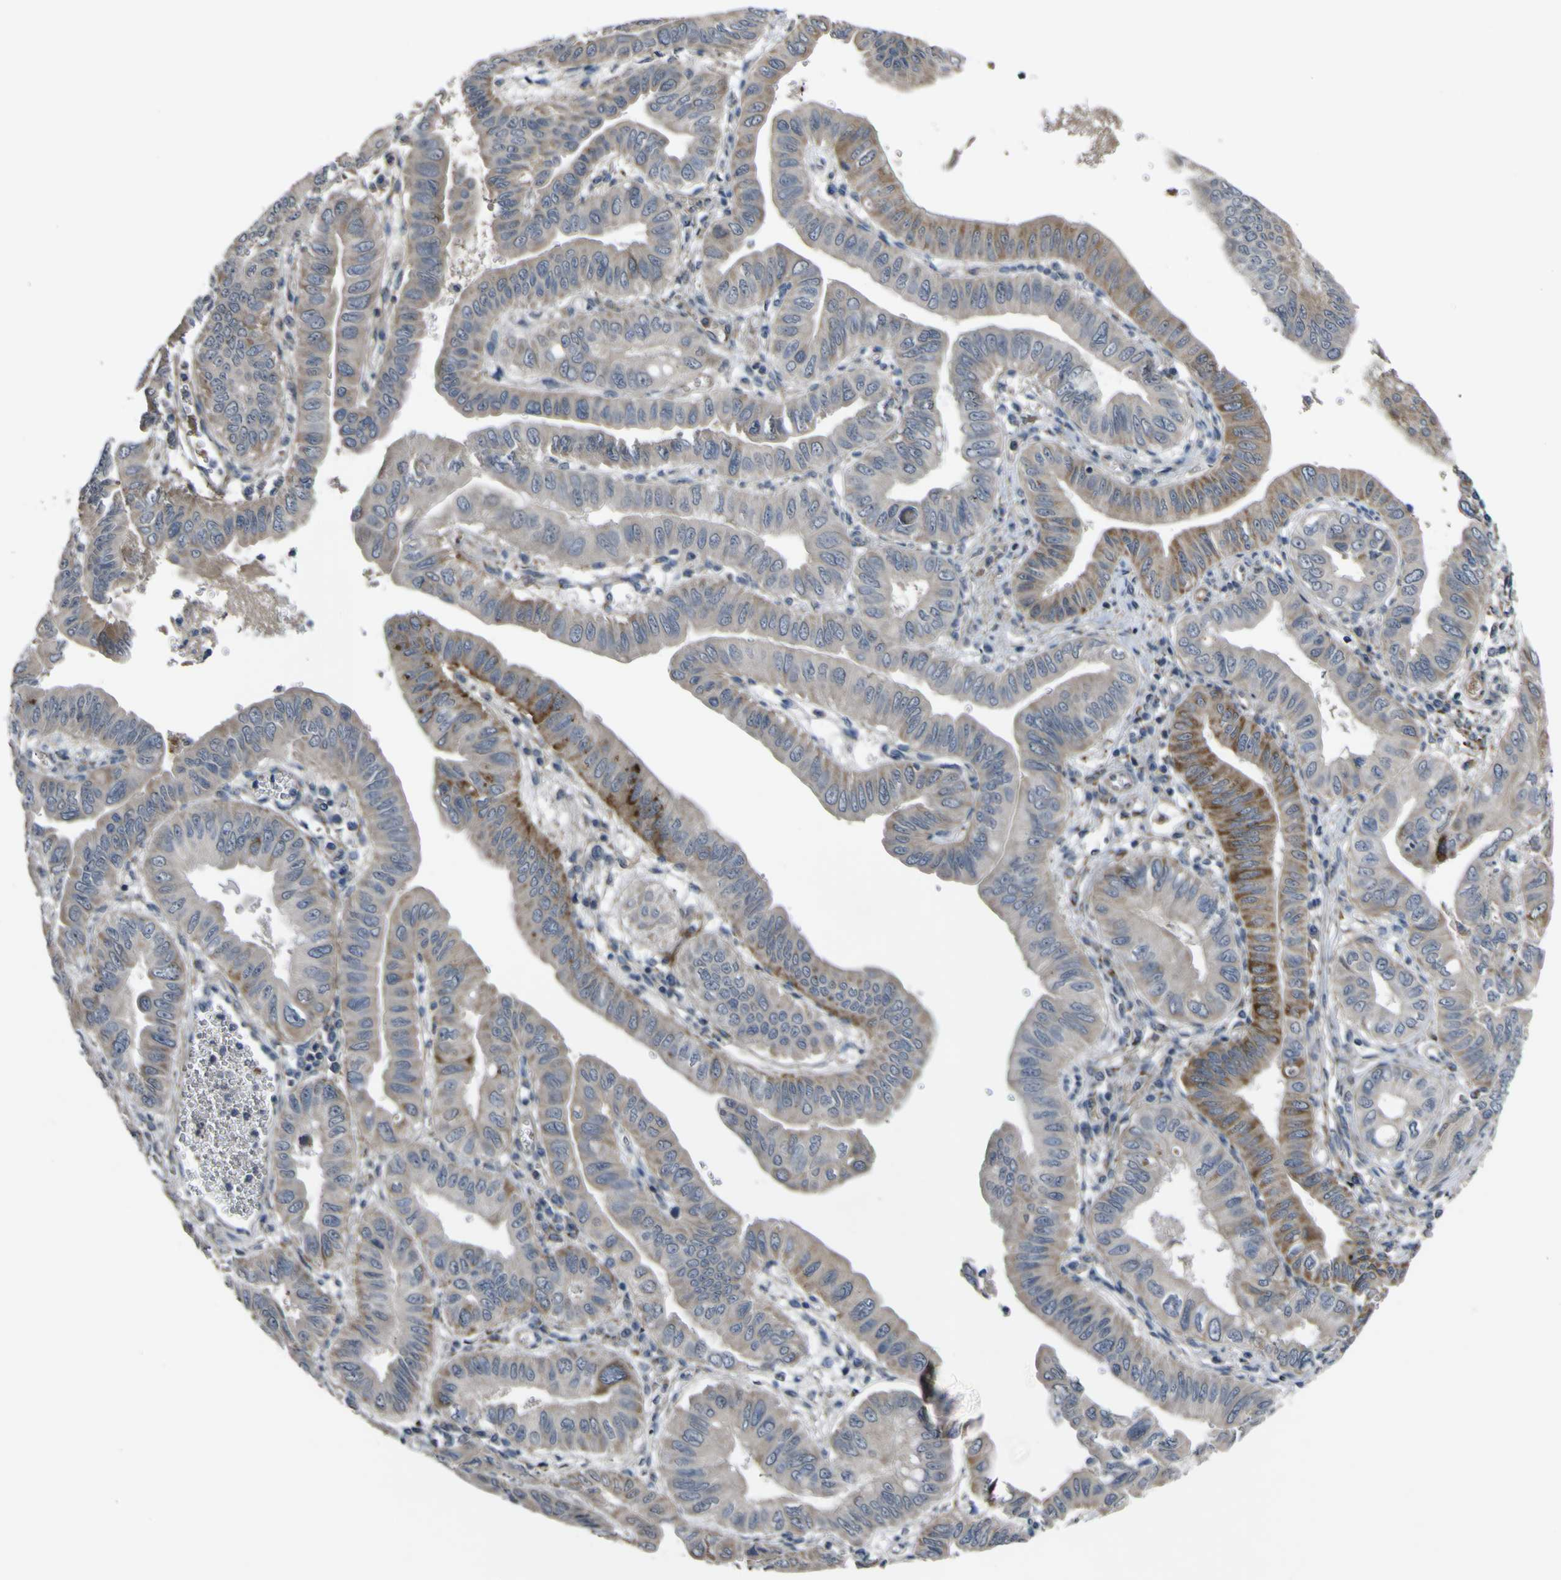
{"staining": {"intensity": "moderate", "quantity": "25%-75%", "location": "cytoplasmic/membranous"}, "tissue": "pancreatic cancer", "cell_type": "Tumor cells", "image_type": "cancer", "snomed": [{"axis": "morphology", "description": "Normal tissue, NOS"}, {"axis": "topography", "description": "Lymph node"}], "caption": "DAB immunohistochemical staining of human pancreatic cancer shows moderate cytoplasmic/membranous protein positivity in approximately 25%-75% of tumor cells.", "gene": "GPLD1", "patient": {"sex": "male", "age": 50}}